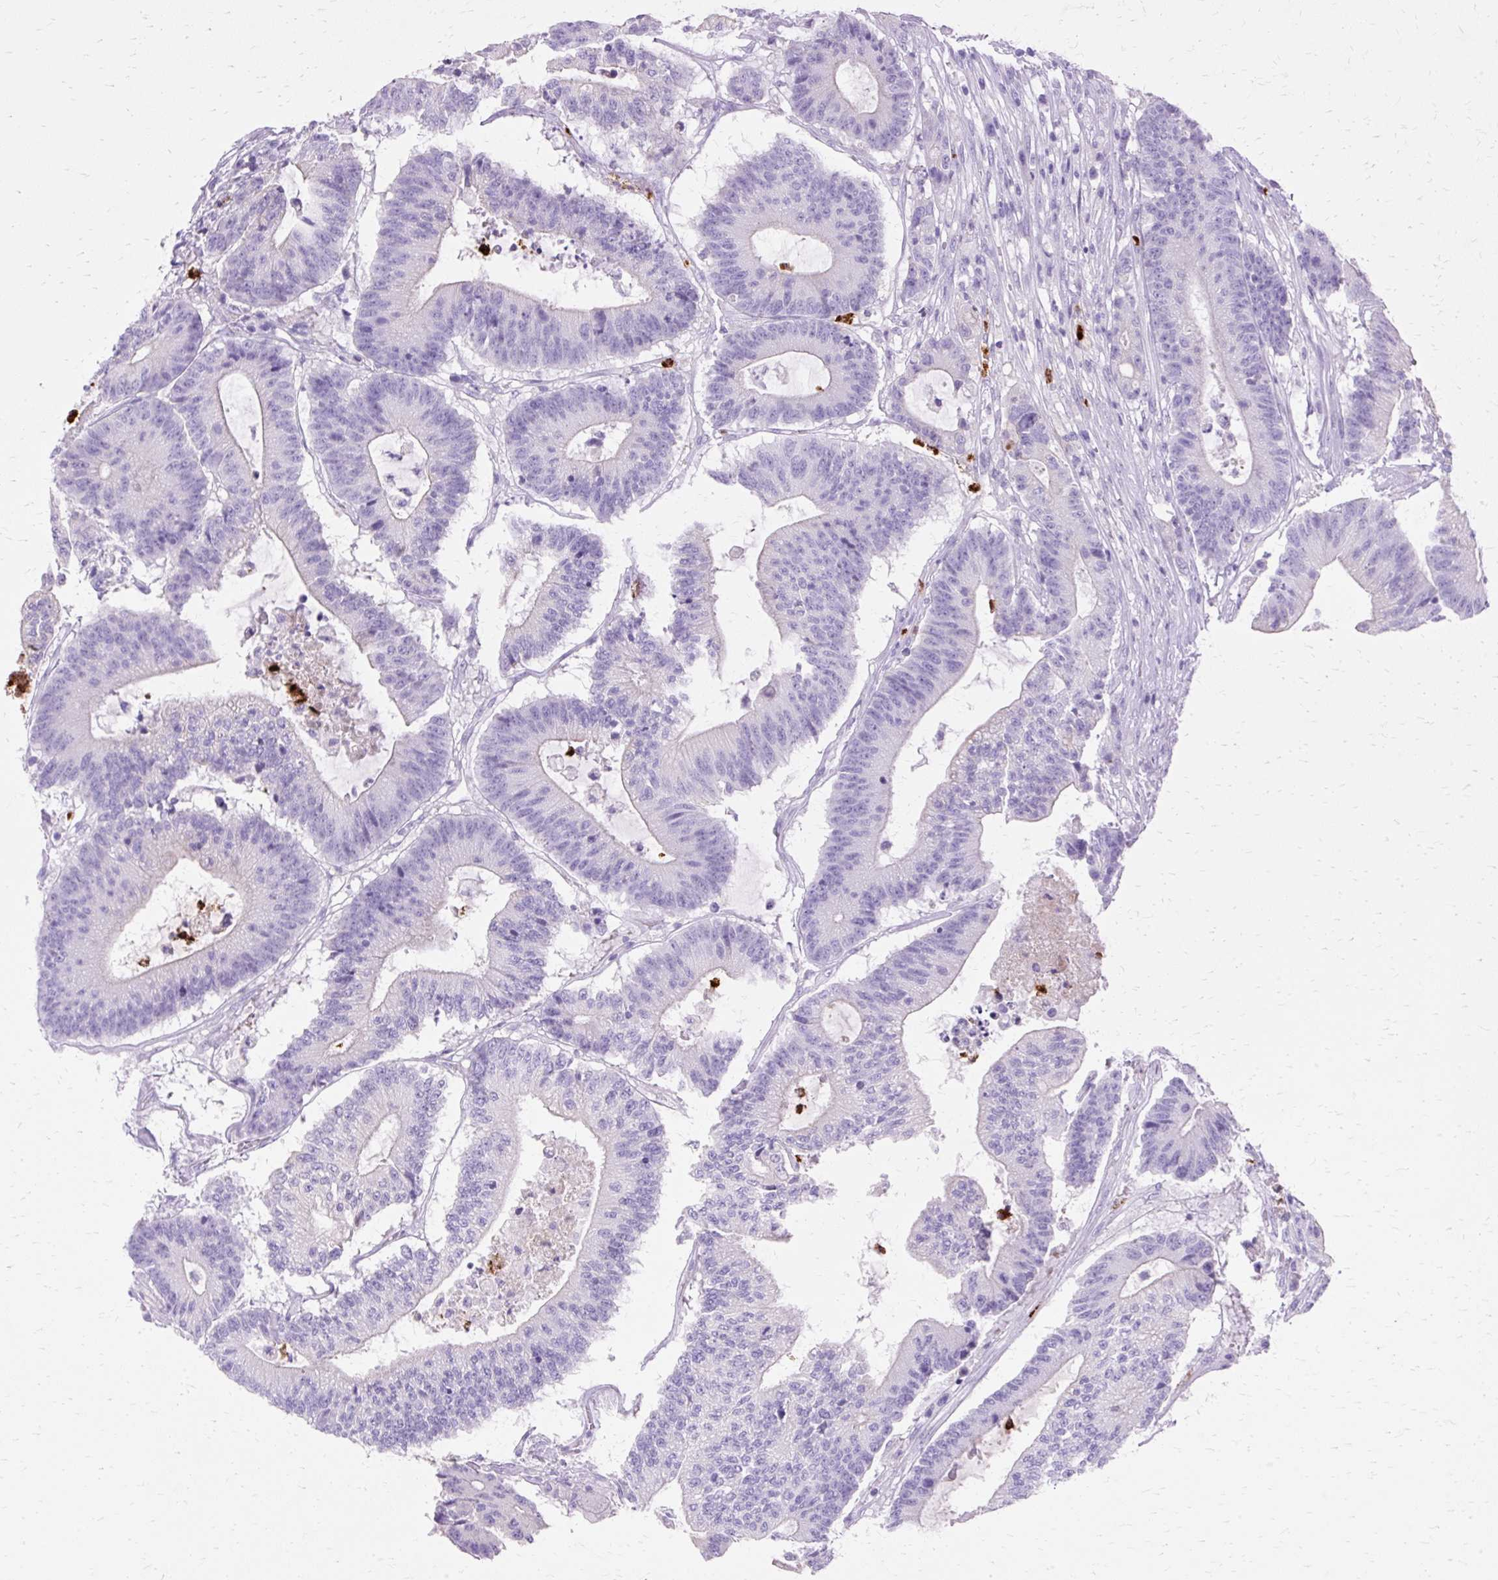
{"staining": {"intensity": "negative", "quantity": "none", "location": "none"}, "tissue": "colorectal cancer", "cell_type": "Tumor cells", "image_type": "cancer", "snomed": [{"axis": "morphology", "description": "Adenocarcinoma, NOS"}, {"axis": "topography", "description": "Colon"}], "caption": "Immunohistochemical staining of human colorectal cancer displays no significant expression in tumor cells.", "gene": "DEFA1", "patient": {"sex": "female", "age": 84}}